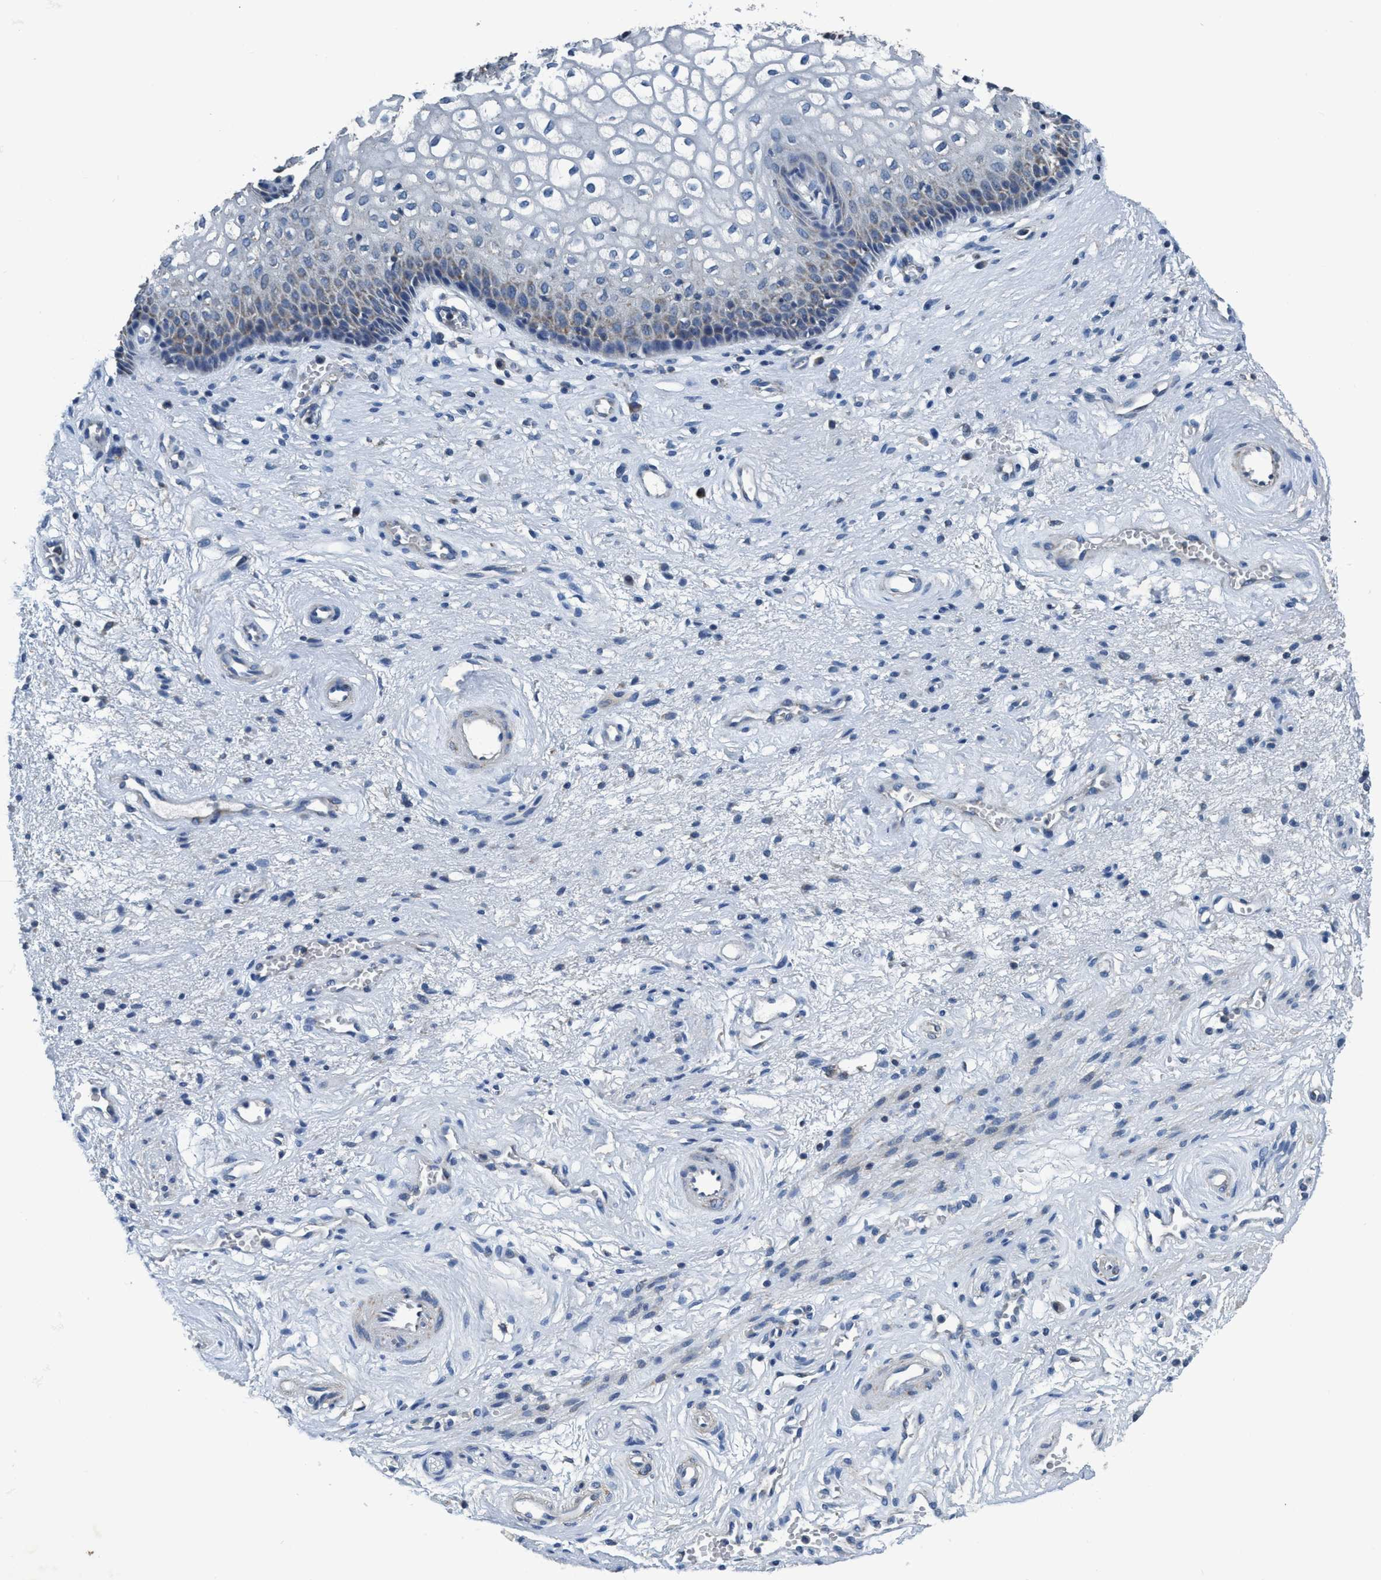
{"staining": {"intensity": "weak", "quantity": "<25%", "location": "cytoplasmic/membranous"}, "tissue": "vagina", "cell_type": "Squamous epithelial cells", "image_type": "normal", "snomed": [{"axis": "morphology", "description": "Normal tissue, NOS"}, {"axis": "topography", "description": "Vagina"}], "caption": "This is a photomicrograph of immunohistochemistry (IHC) staining of benign vagina, which shows no expression in squamous epithelial cells.", "gene": "ANKFN1", "patient": {"sex": "female", "age": 34}}